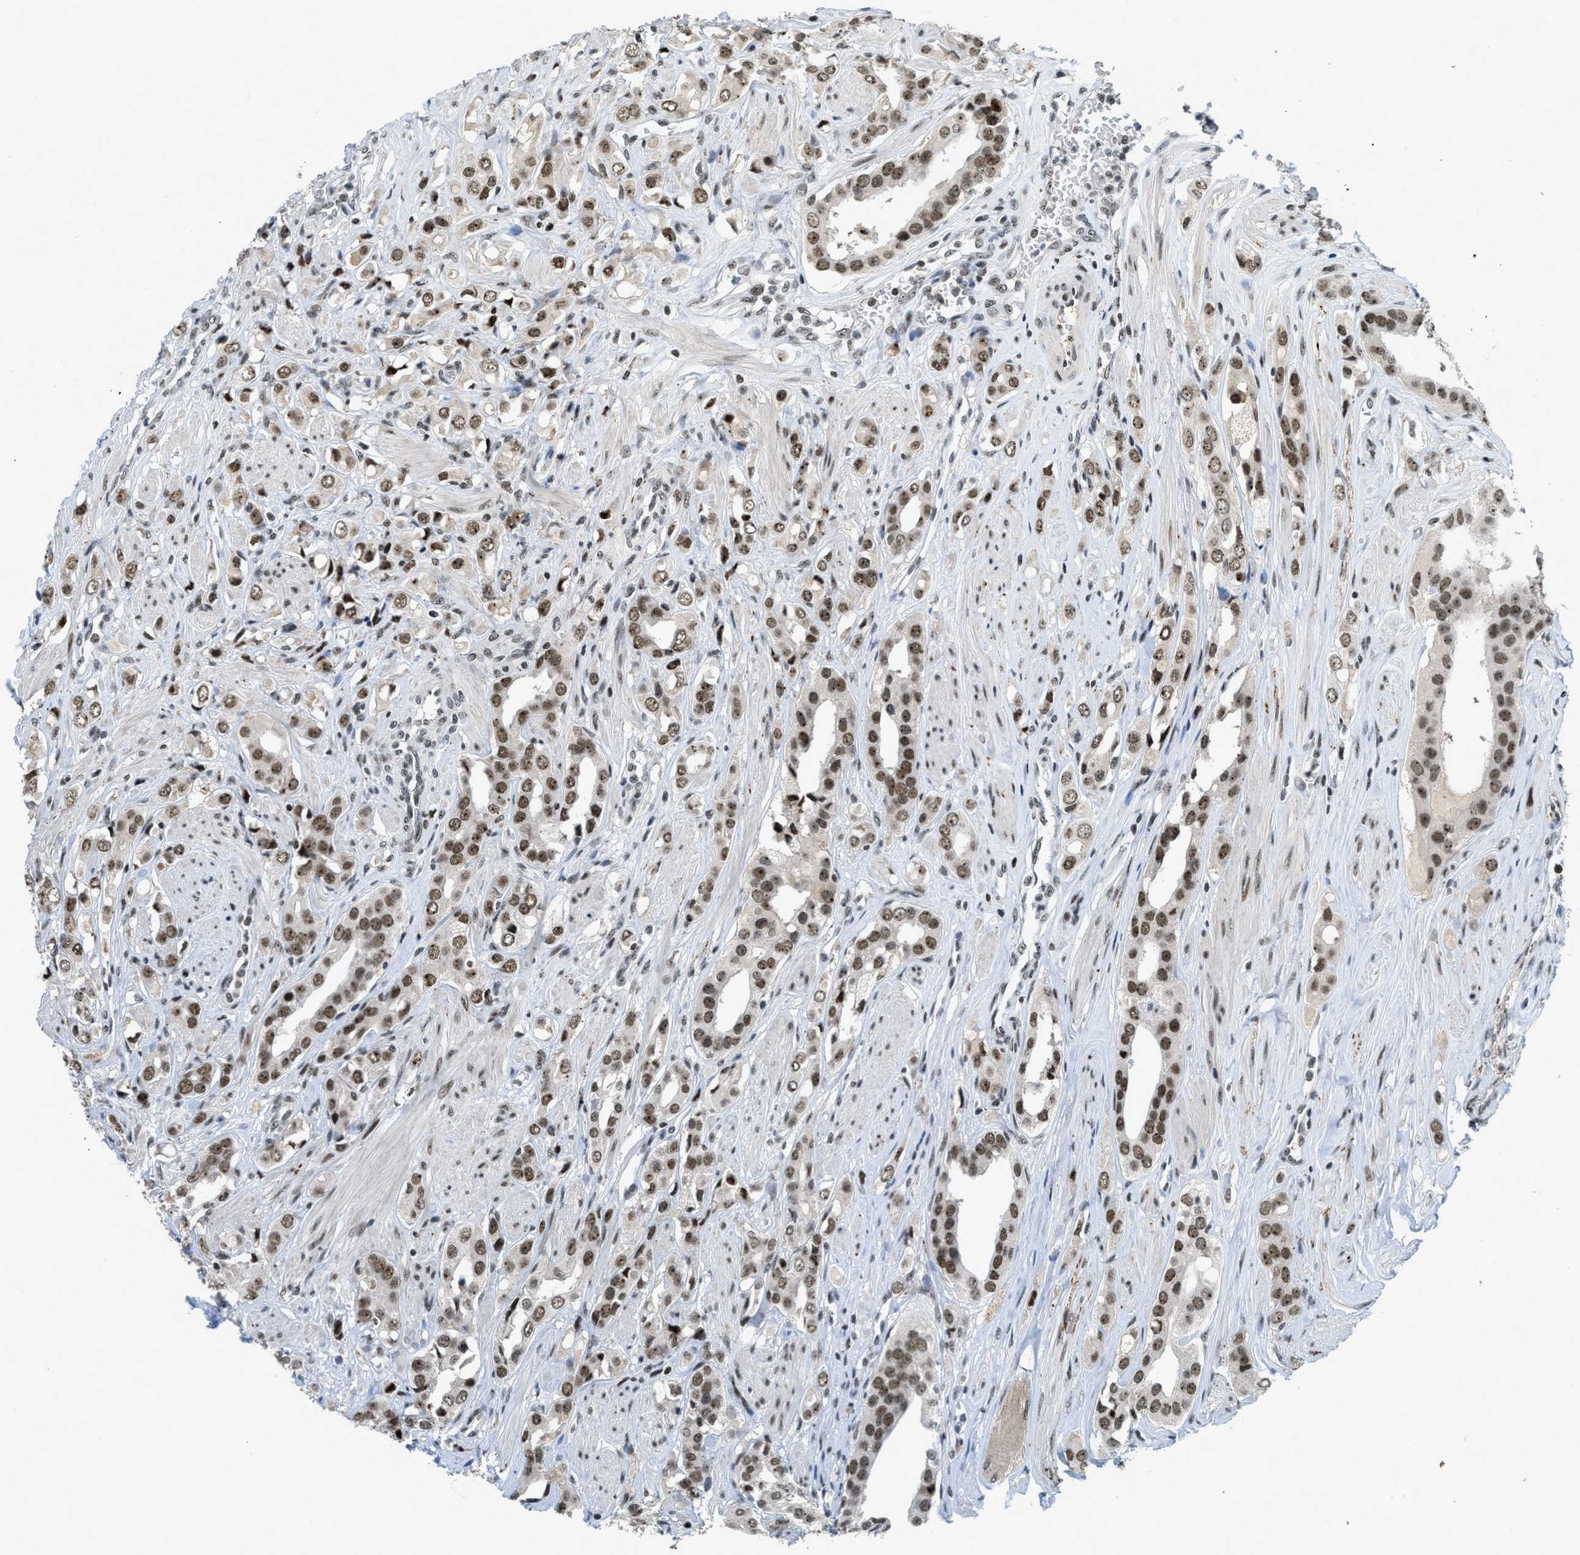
{"staining": {"intensity": "moderate", "quantity": ">75%", "location": "nuclear"}, "tissue": "prostate cancer", "cell_type": "Tumor cells", "image_type": "cancer", "snomed": [{"axis": "morphology", "description": "Adenocarcinoma, High grade"}, {"axis": "topography", "description": "Prostate"}], "caption": "Prostate cancer (high-grade adenocarcinoma) was stained to show a protein in brown. There is medium levels of moderate nuclear positivity in about >75% of tumor cells. (brown staining indicates protein expression, while blue staining denotes nuclei).", "gene": "URB1", "patient": {"sex": "male", "age": 52}}